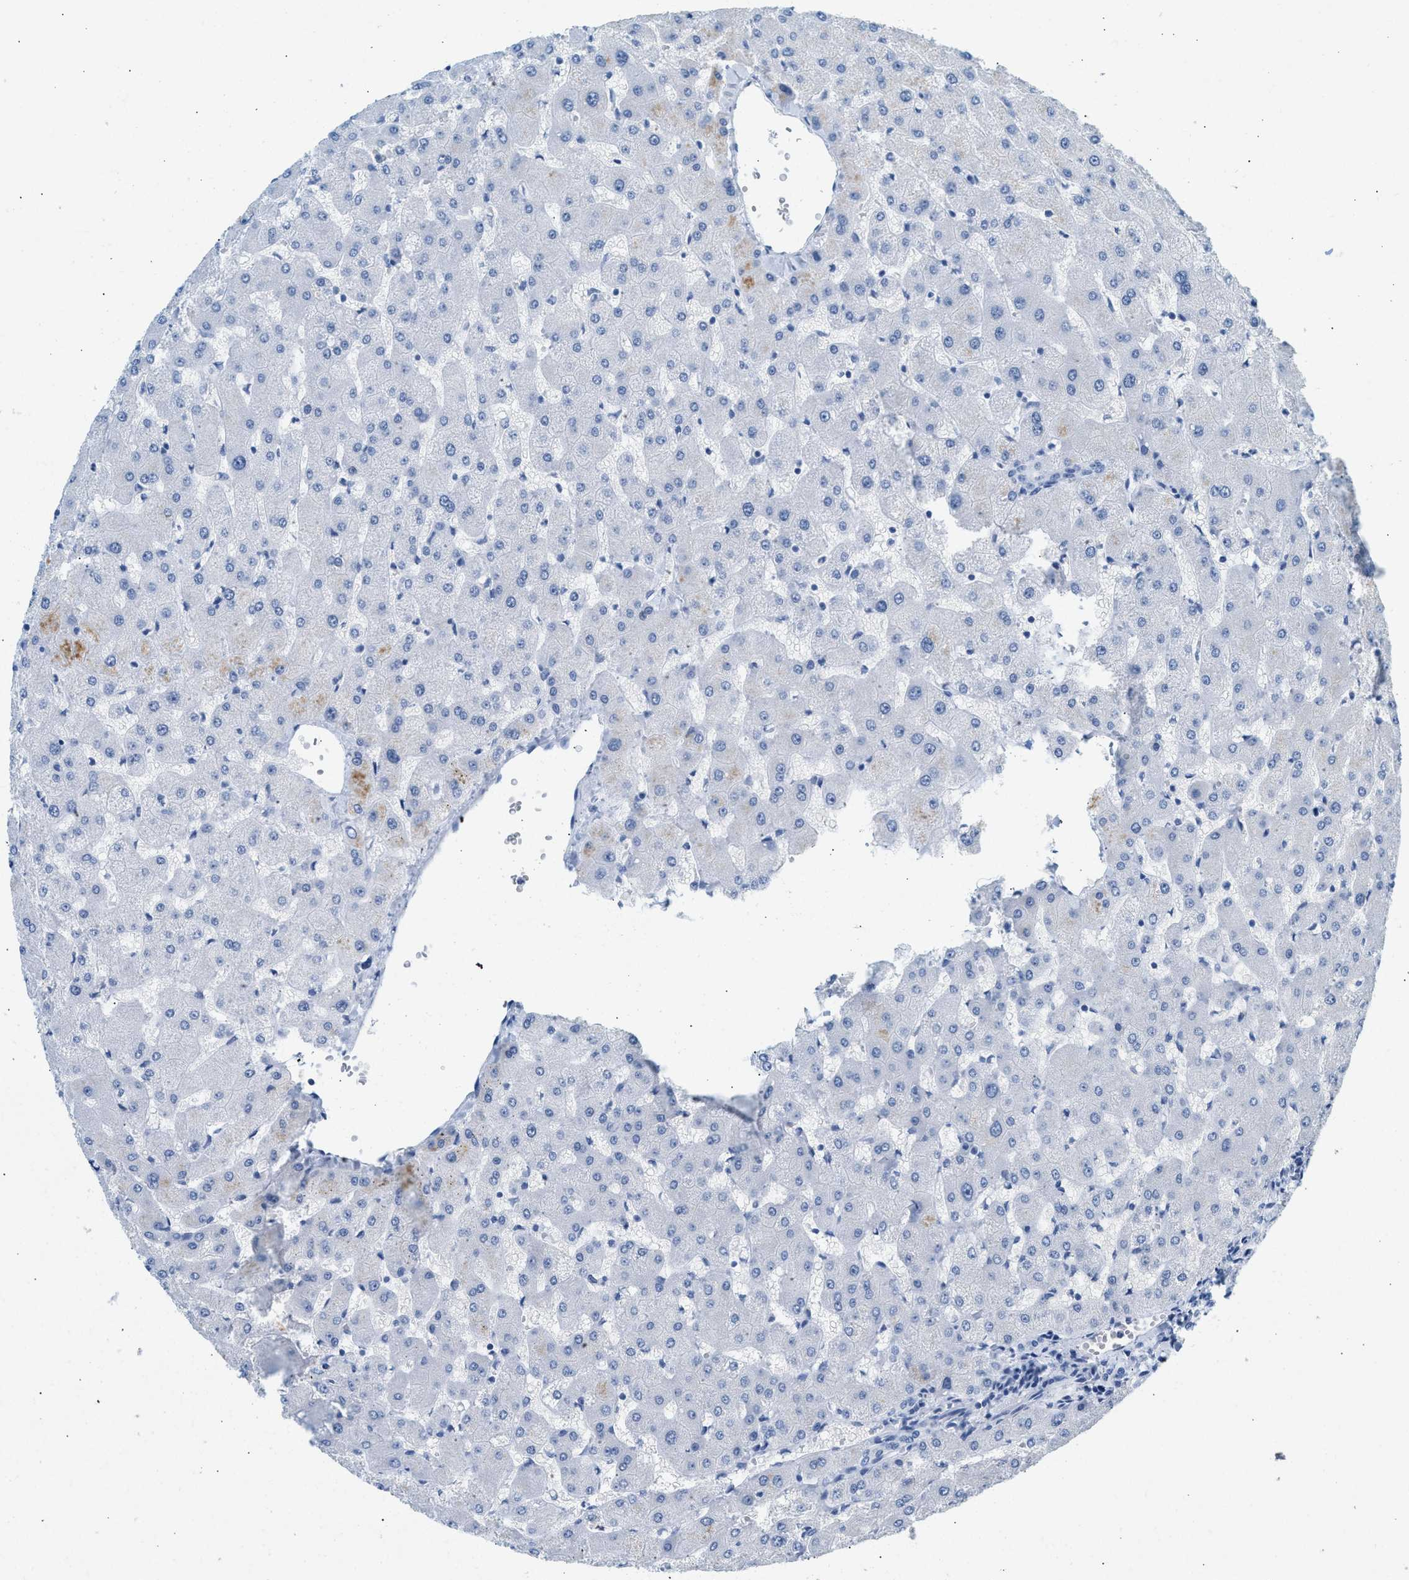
{"staining": {"intensity": "negative", "quantity": "none", "location": "none"}, "tissue": "liver", "cell_type": "Cholangiocytes", "image_type": "normal", "snomed": [{"axis": "morphology", "description": "Normal tissue, NOS"}, {"axis": "topography", "description": "Liver"}], "caption": "The micrograph displays no staining of cholangiocytes in normal liver. (DAB IHC, high magnification).", "gene": "HHATL", "patient": {"sex": "female", "age": 63}}